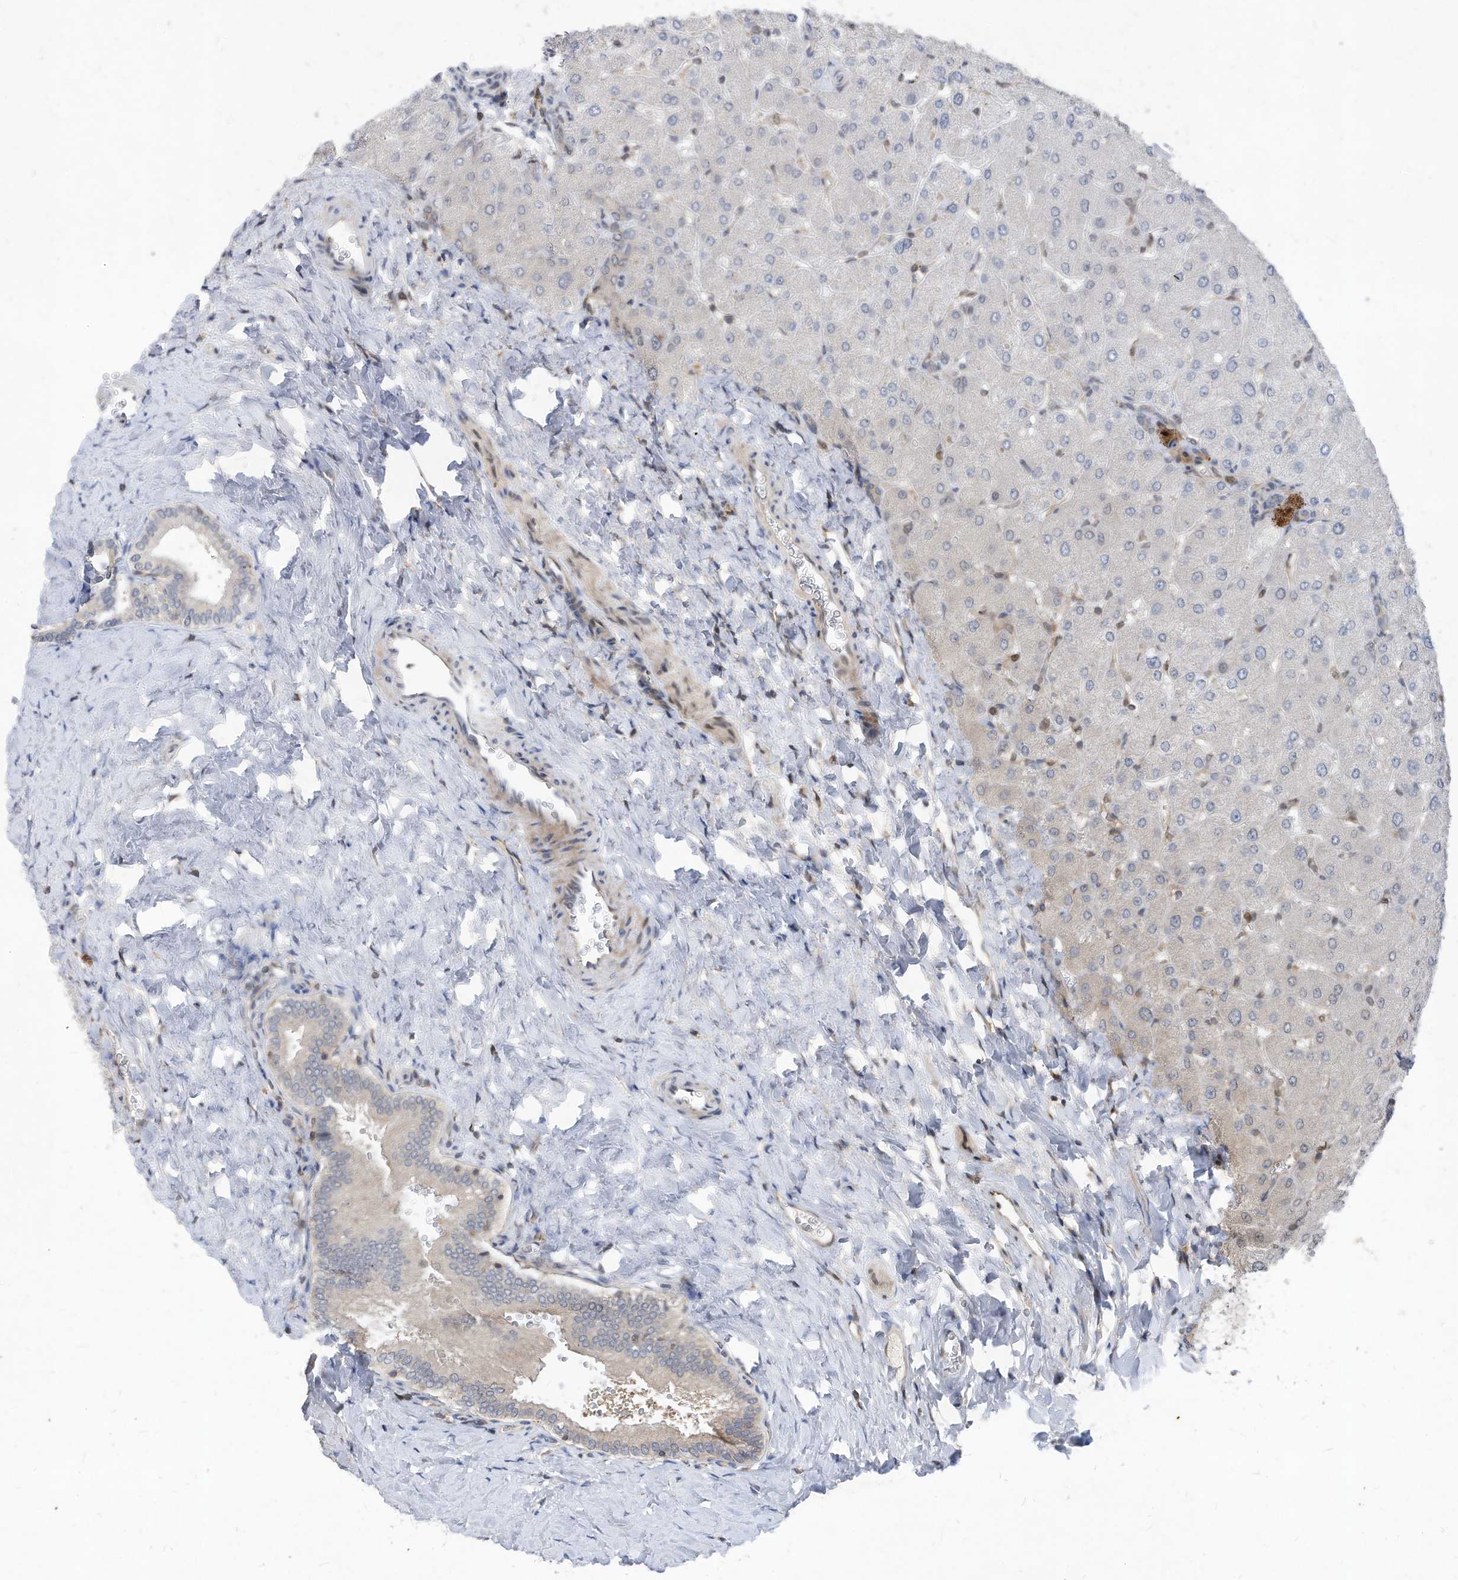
{"staining": {"intensity": "negative", "quantity": "none", "location": "none"}, "tissue": "liver", "cell_type": "Cholangiocytes", "image_type": "normal", "snomed": [{"axis": "morphology", "description": "Normal tissue, NOS"}, {"axis": "topography", "description": "Liver"}], "caption": "IHC of normal human liver shows no positivity in cholangiocytes.", "gene": "KPNB1", "patient": {"sex": "male", "age": 55}}